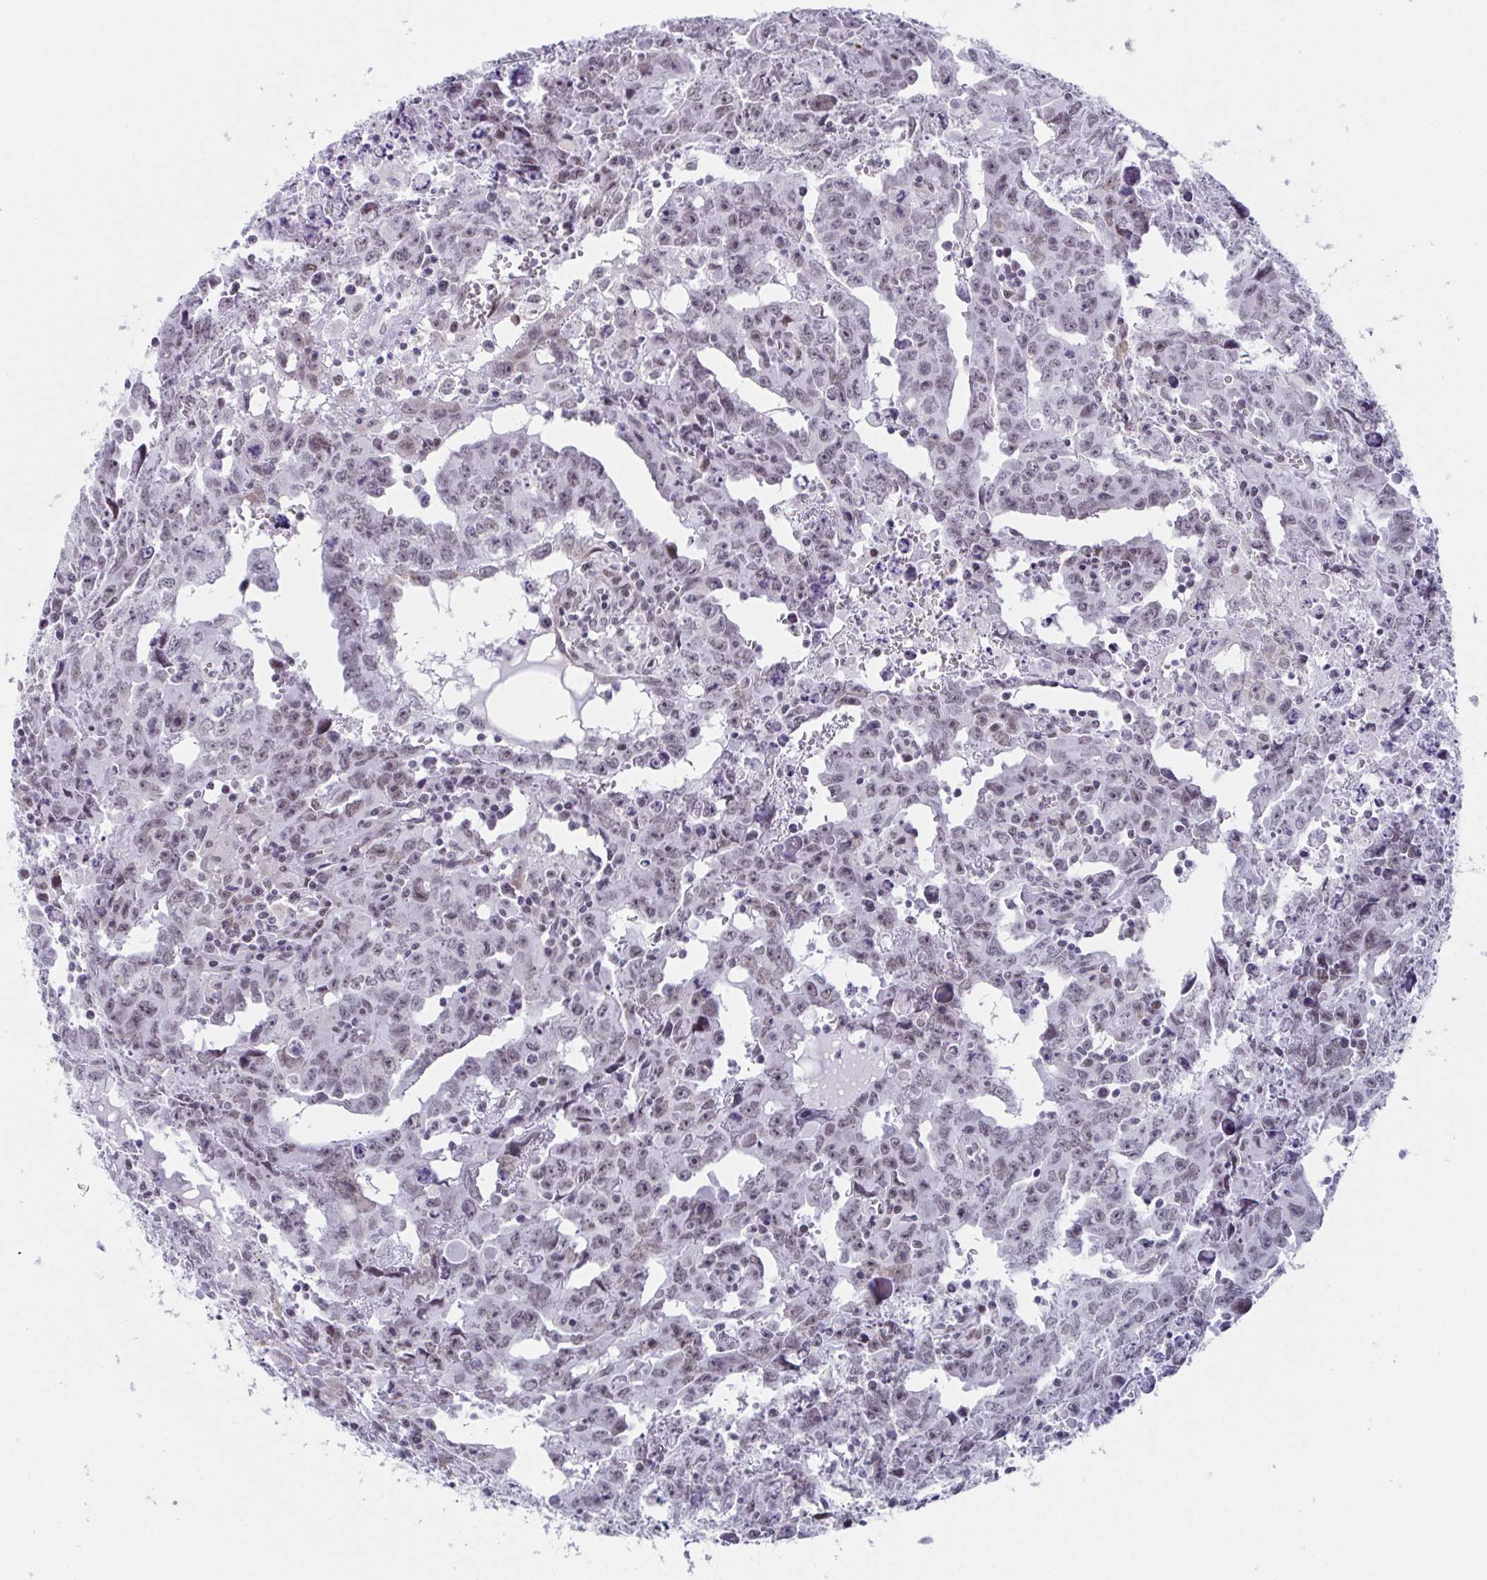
{"staining": {"intensity": "weak", "quantity": ">75%", "location": "nuclear"}, "tissue": "testis cancer", "cell_type": "Tumor cells", "image_type": "cancer", "snomed": [{"axis": "morphology", "description": "Carcinoma, Embryonal, NOS"}, {"axis": "topography", "description": "Testis"}], "caption": "A histopathology image of testis embryonal carcinoma stained for a protein reveals weak nuclear brown staining in tumor cells.", "gene": "WDR72", "patient": {"sex": "male", "age": 22}}